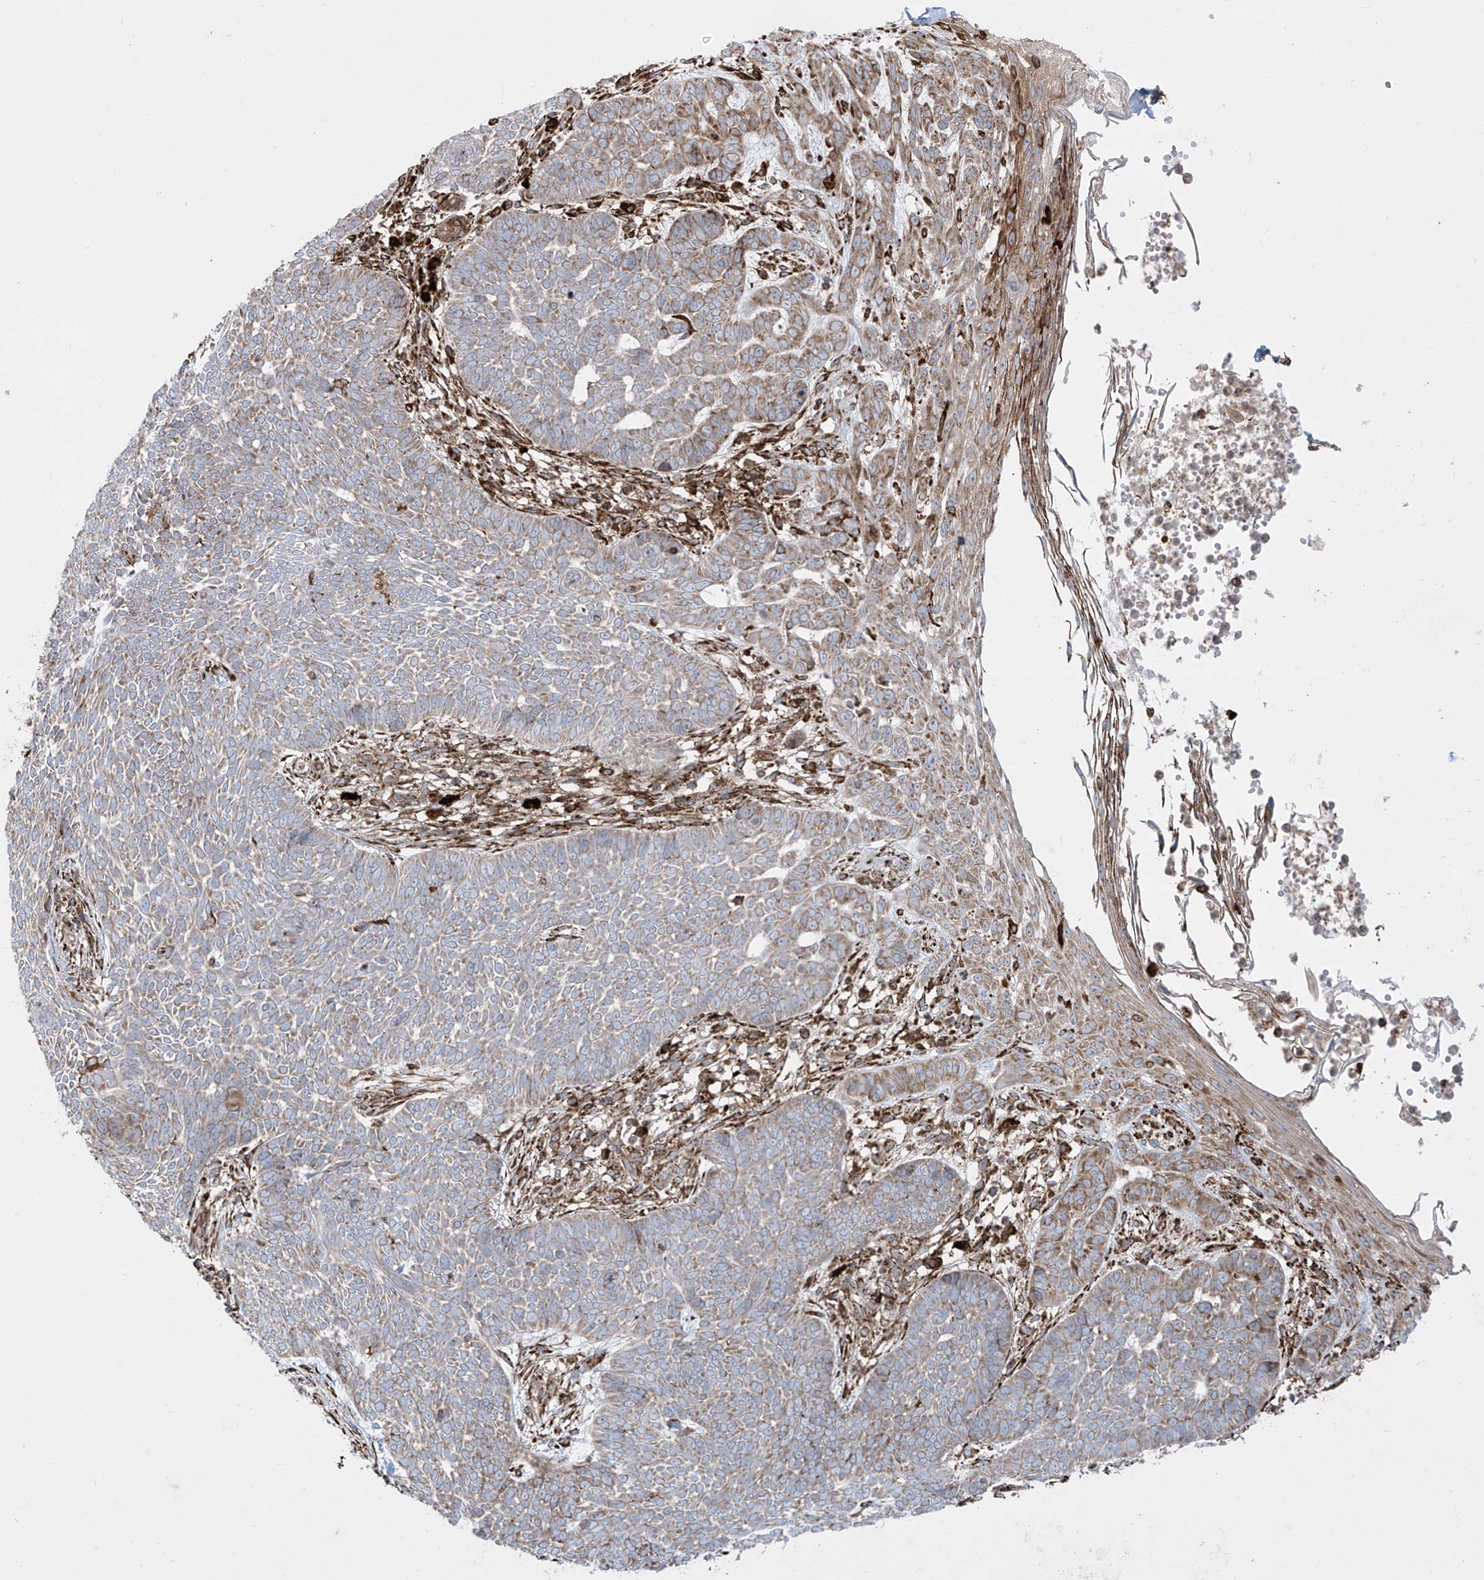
{"staining": {"intensity": "moderate", "quantity": ">75%", "location": "cytoplasmic/membranous"}, "tissue": "skin cancer", "cell_type": "Tumor cells", "image_type": "cancer", "snomed": [{"axis": "morphology", "description": "Normal tissue, NOS"}, {"axis": "morphology", "description": "Basal cell carcinoma"}, {"axis": "topography", "description": "Skin"}], "caption": "Immunohistochemistry (IHC) histopathology image of skin cancer stained for a protein (brown), which shows medium levels of moderate cytoplasmic/membranous staining in about >75% of tumor cells.", "gene": "MX1", "patient": {"sex": "male", "age": 64}}